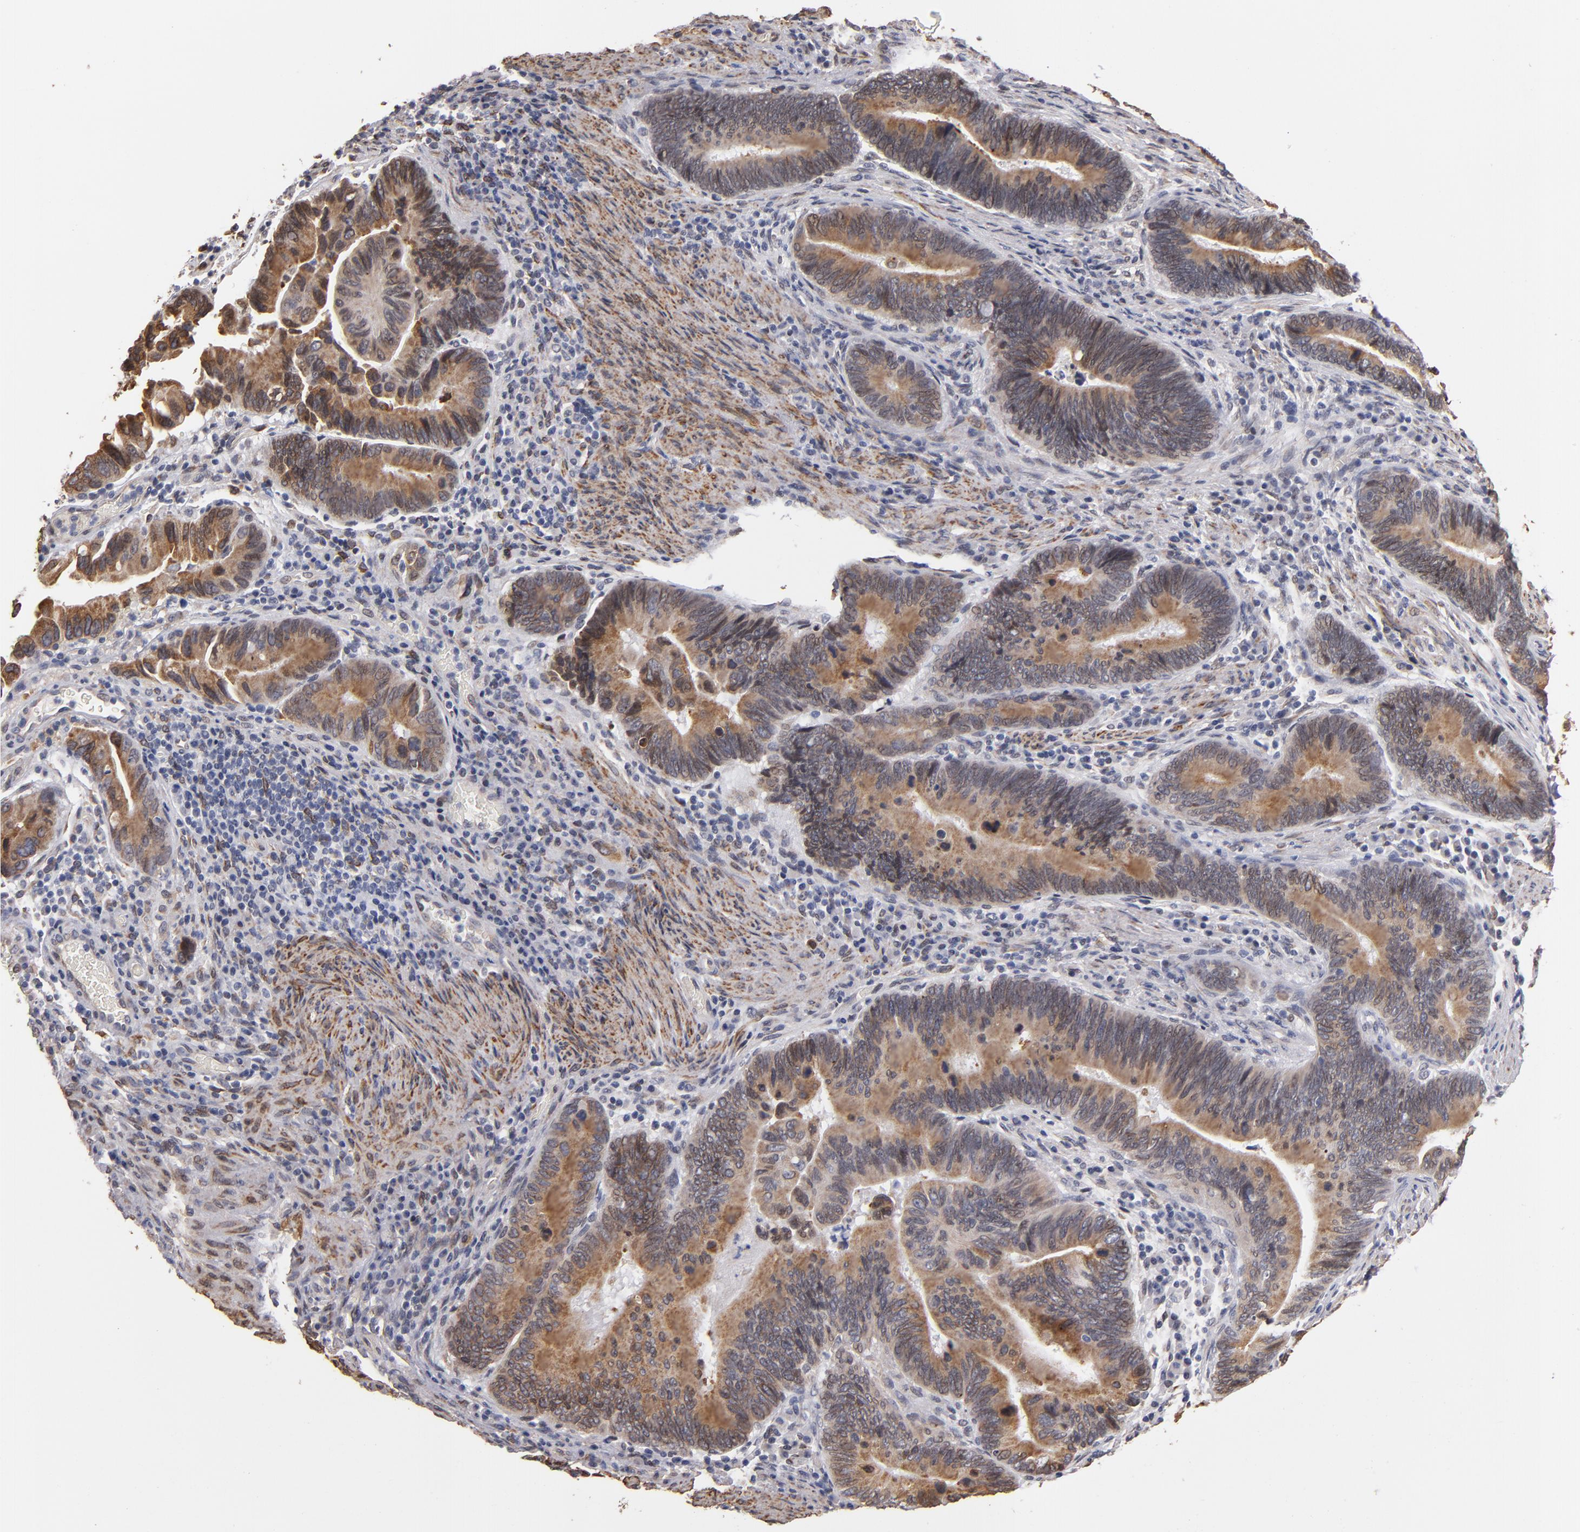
{"staining": {"intensity": "moderate", "quantity": ">75%", "location": "cytoplasmic/membranous"}, "tissue": "pancreatic cancer", "cell_type": "Tumor cells", "image_type": "cancer", "snomed": [{"axis": "morphology", "description": "Adenocarcinoma, NOS"}, {"axis": "topography", "description": "Pancreas"}], "caption": "A high-resolution histopathology image shows immunohistochemistry (IHC) staining of pancreatic cancer (adenocarcinoma), which demonstrates moderate cytoplasmic/membranous positivity in about >75% of tumor cells. (Brightfield microscopy of DAB IHC at high magnification).", "gene": "PGRMC1", "patient": {"sex": "female", "age": 70}}